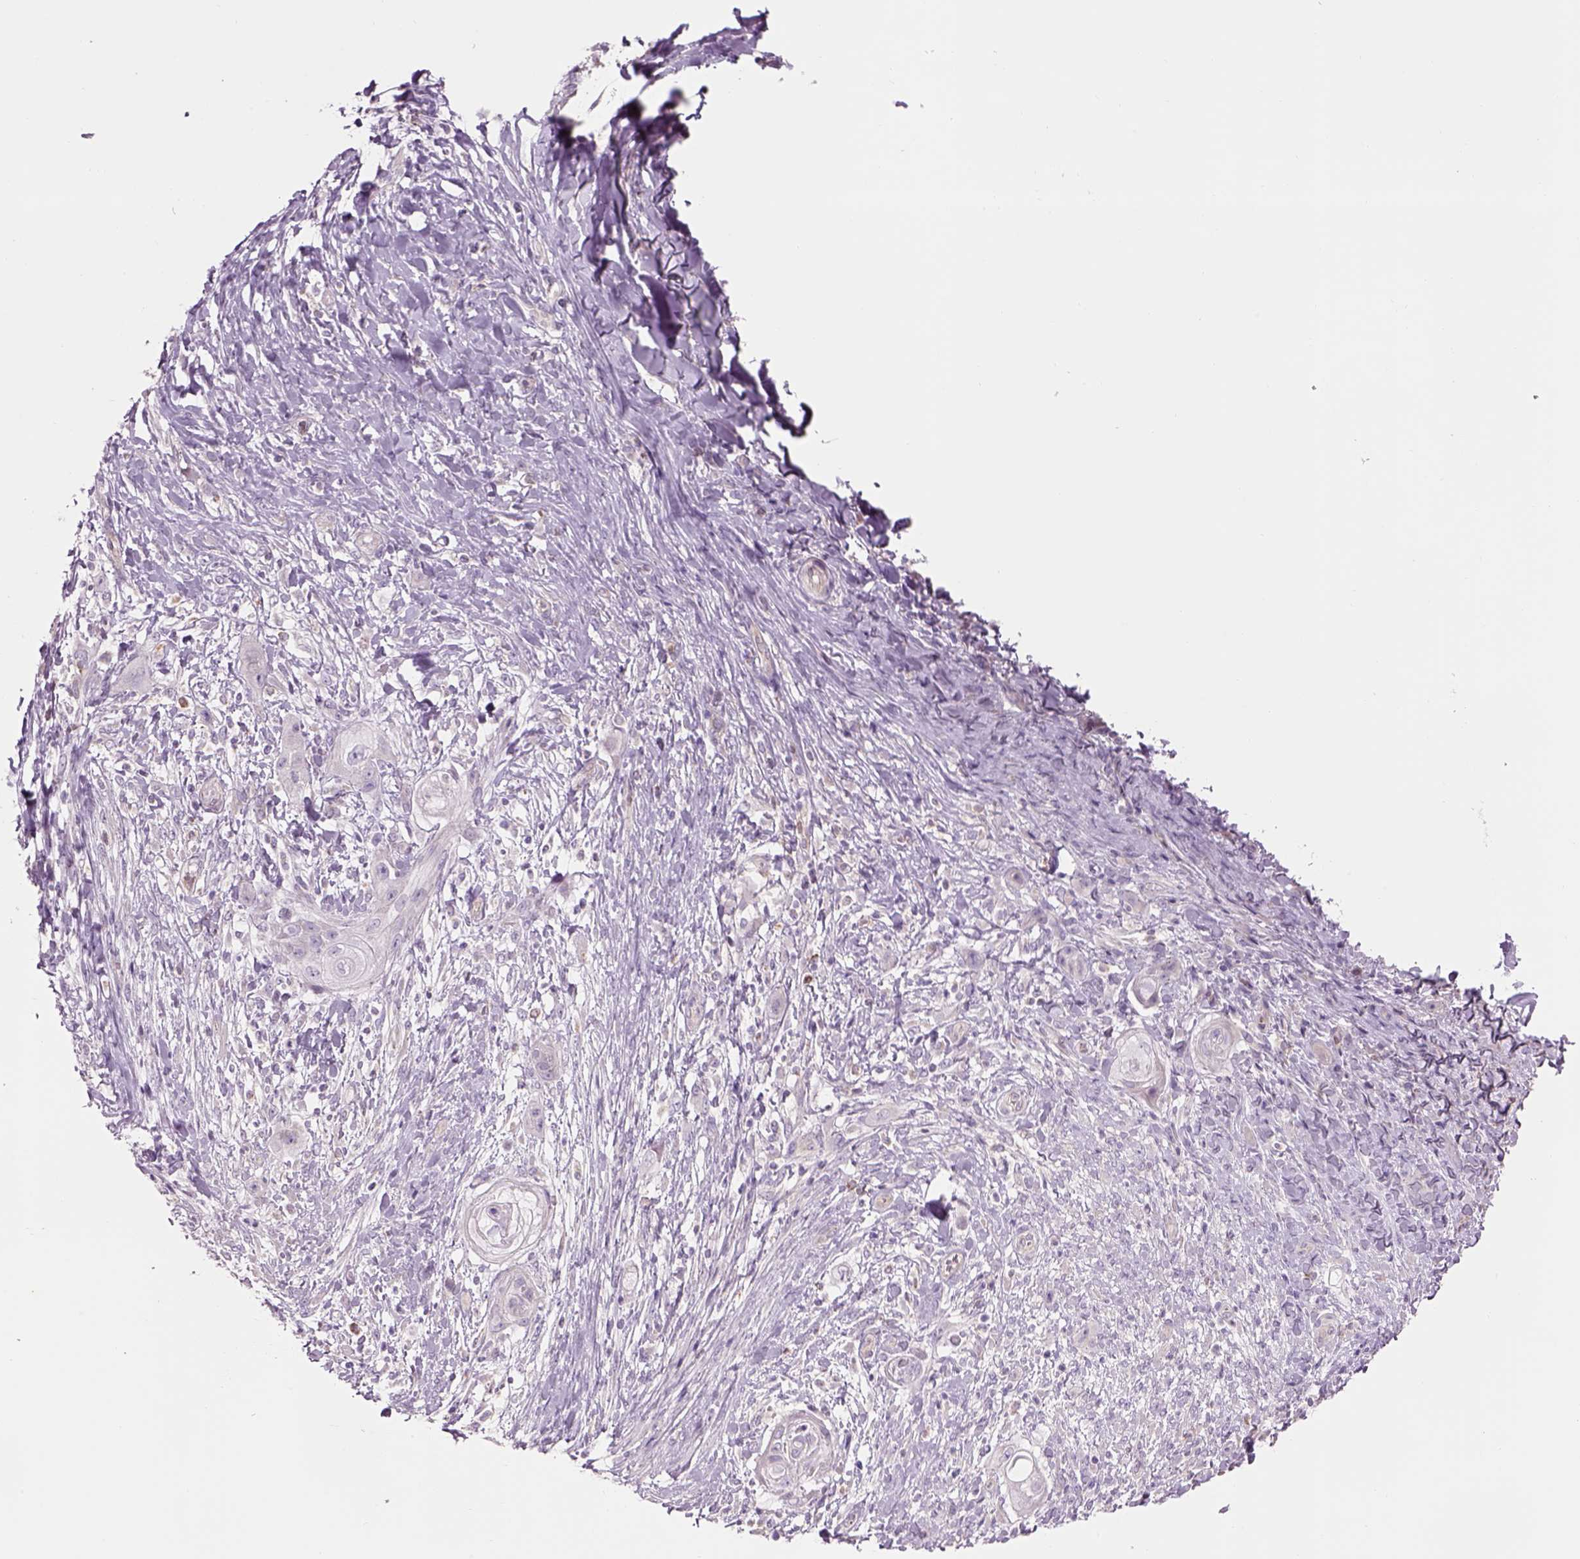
{"staining": {"intensity": "negative", "quantity": "none", "location": "none"}, "tissue": "skin cancer", "cell_type": "Tumor cells", "image_type": "cancer", "snomed": [{"axis": "morphology", "description": "Squamous cell carcinoma, NOS"}, {"axis": "topography", "description": "Skin"}], "caption": "Protein analysis of skin cancer (squamous cell carcinoma) demonstrates no significant positivity in tumor cells. (DAB (3,3'-diaminobenzidine) immunohistochemistry (IHC) visualized using brightfield microscopy, high magnification).", "gene": "IFT52", "patient": {"sex": "male", "age": 62}}